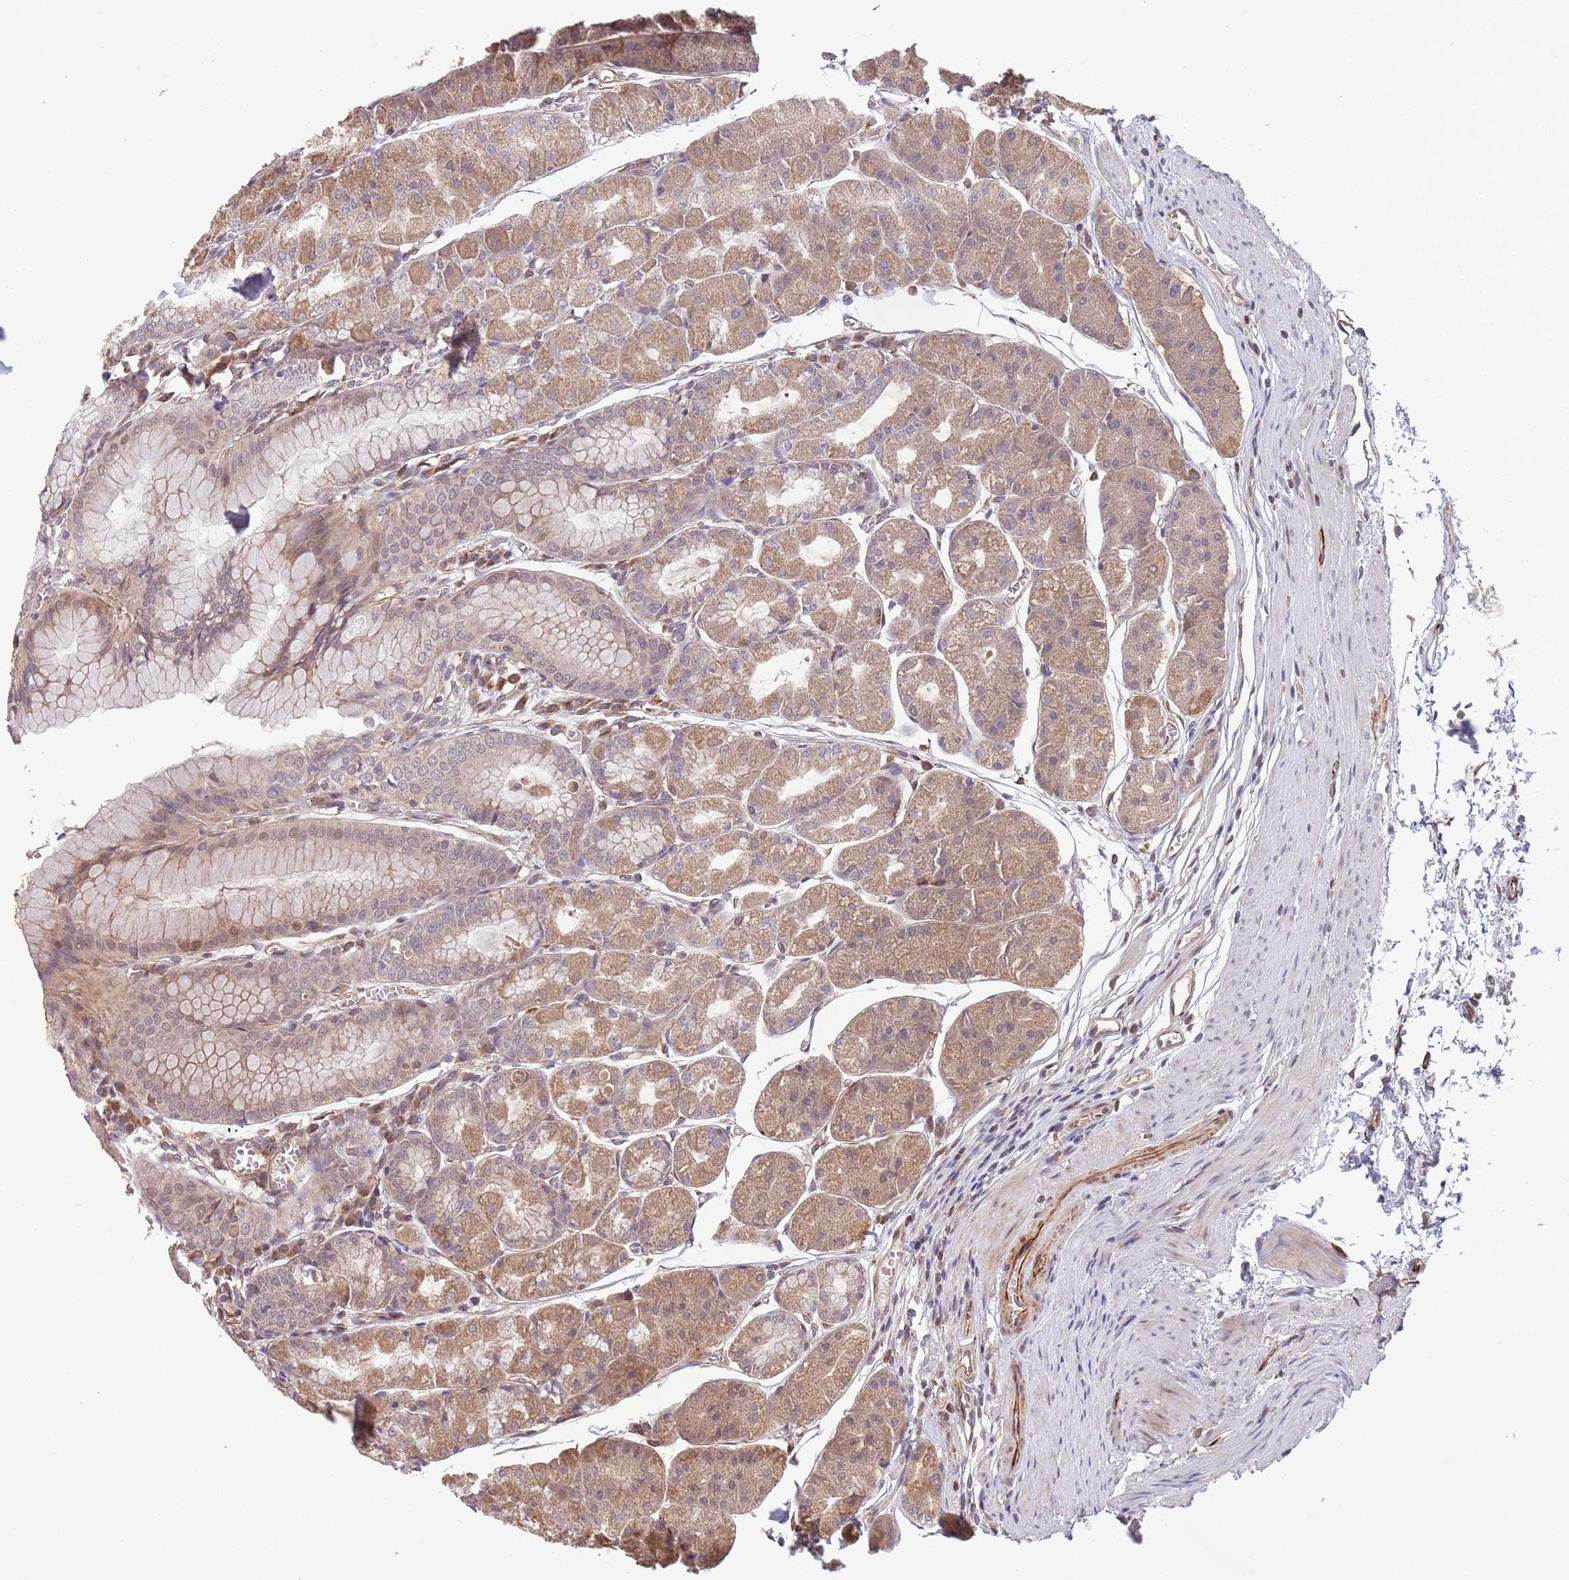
{"staining": {"intensity": "moderate", "quantity": ">75%", "location": "cytoplasmic/membranous,nuclear"}, "tissue": "stomach", "cell_type": "Glandular cells", "image_type": "normal", "snomed": [{"axis": "morphology", "description": "Normal tissue, NOS"}, {"axis": "topography", "description": "Stomach"}], "caption": "Protein analysis of normal stomach exhibits moderate cytoplasmic/membranous,nuclear positivity in approximately >75% of glandular cells.", "gene": "CHD9", "patient": {"sex": "male", "age": 55}}